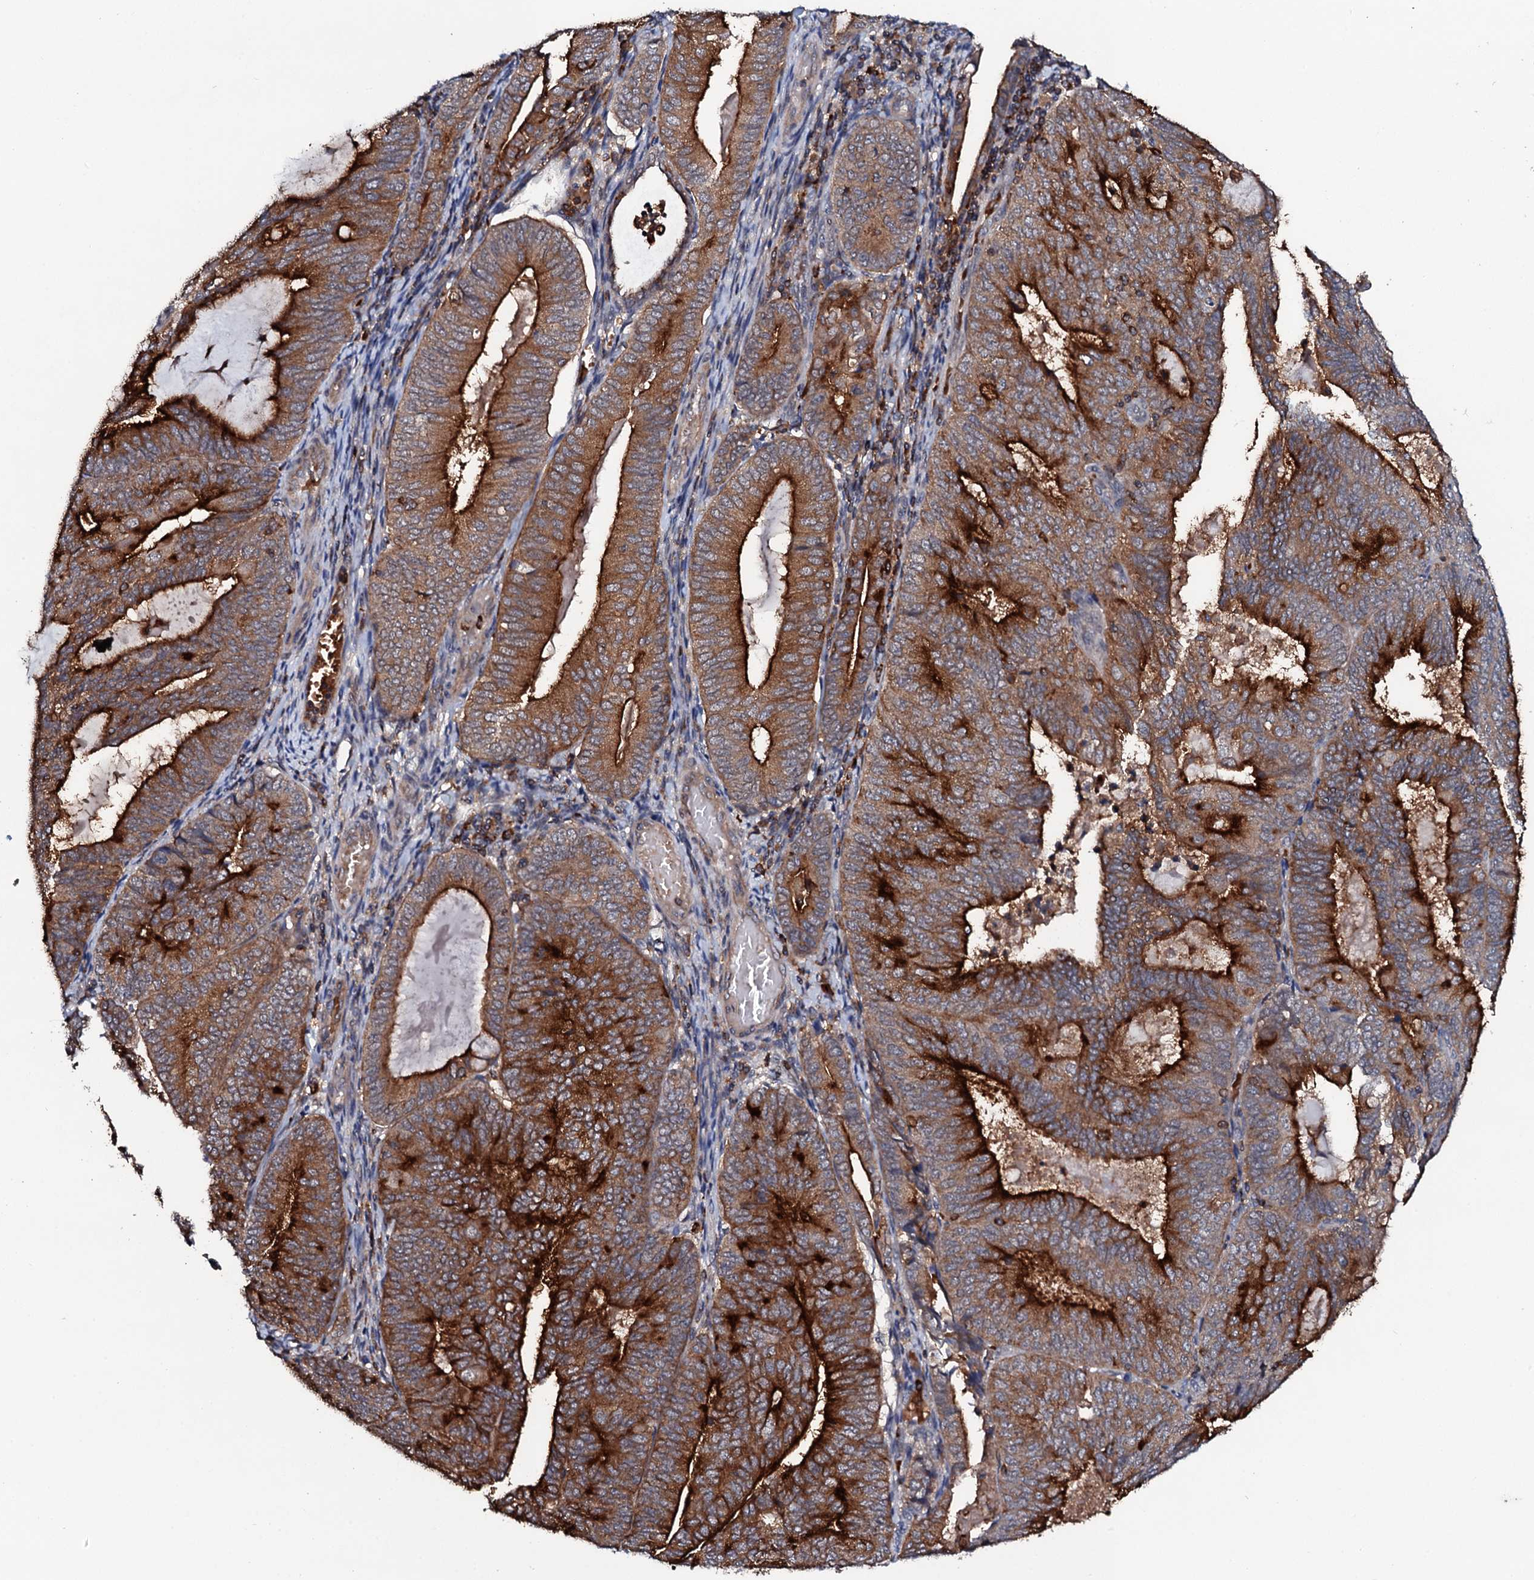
{"staining": {"intensity": "strong", "quantity": "25%-75%", "location": "cytoplasmic/membranous"}, "tissue": "endometrial cancer", "cell_type": "Tumor cells", "image_type": "cancer", "snomed": [{"axis": "morphology", "description": "Adenocarcinoma, NOS"}, {"axis": "topography", "description": "Endometrium"}], "caption": "A micrograph of human endometrial adenocarcinoma stained for a protein displays strong cytoplasmic/membranous brown staining in tumor cells.", "gene": "VAMP8", "patient": {"sex": "female", "age": 81}}